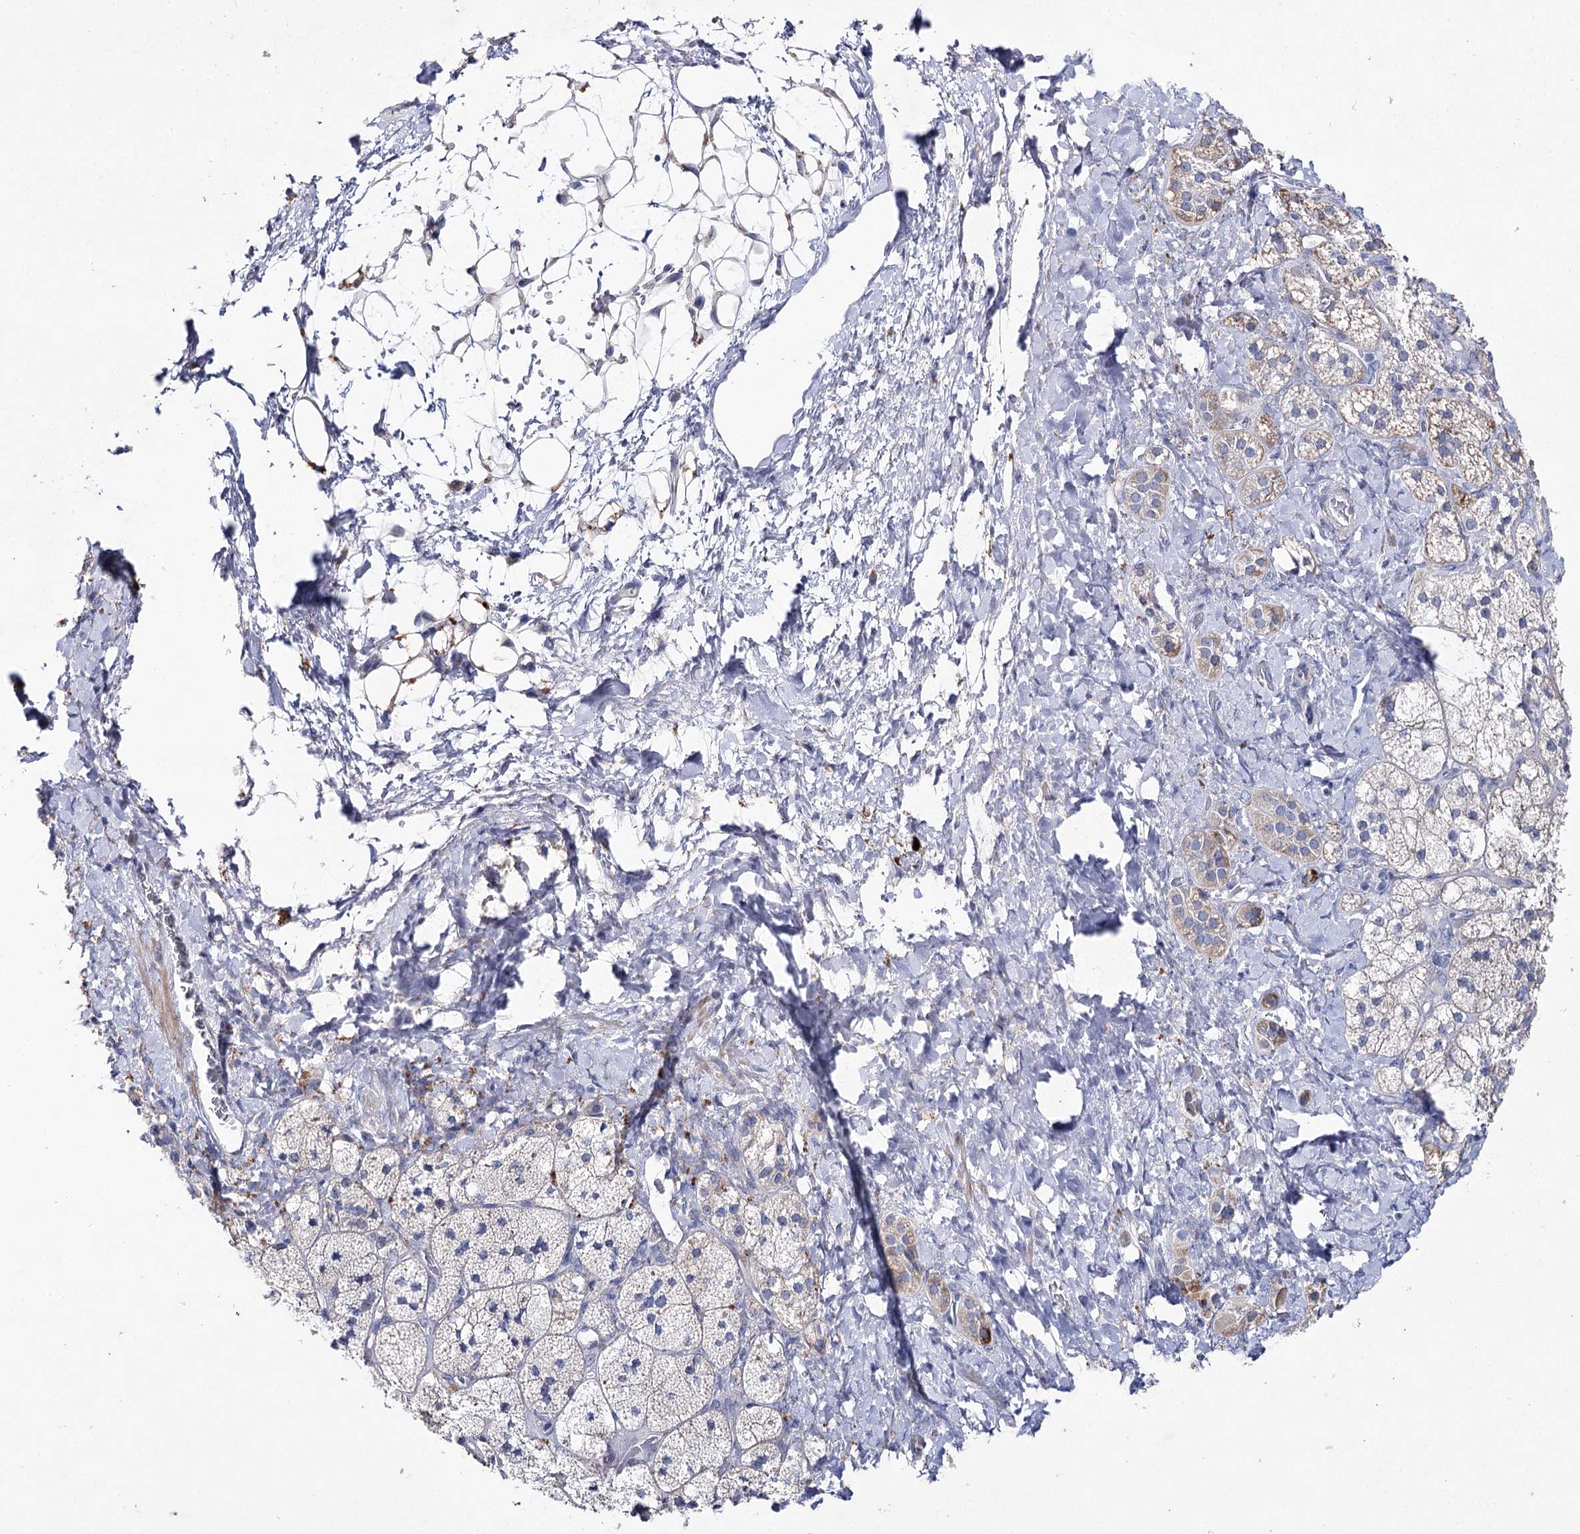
{"staining": {"intensity": "weak", "quantity": "<25%", "location": "cytoplasmic/membranous"}, "tissue": "adrenal gland", "cell_type": "Glandular cells", "image_type": "normal", "snomed": [{"axis": "morphology", "description": "Normal tissue, NOS"}, {"axis": "topography", "description": "Adrenal gland"}], "caption": "Glandular cells show no significant expression in unremarkable adrenal gland. Brightfield microscopy of immunohistochemistry stained with DAB (3,3'-diaminobenzidine) (brown) and hematoxylin (blue), captured at high magnification.", "gene": "LRRC14B", "patient": {"sex": "male", "age": 61}}